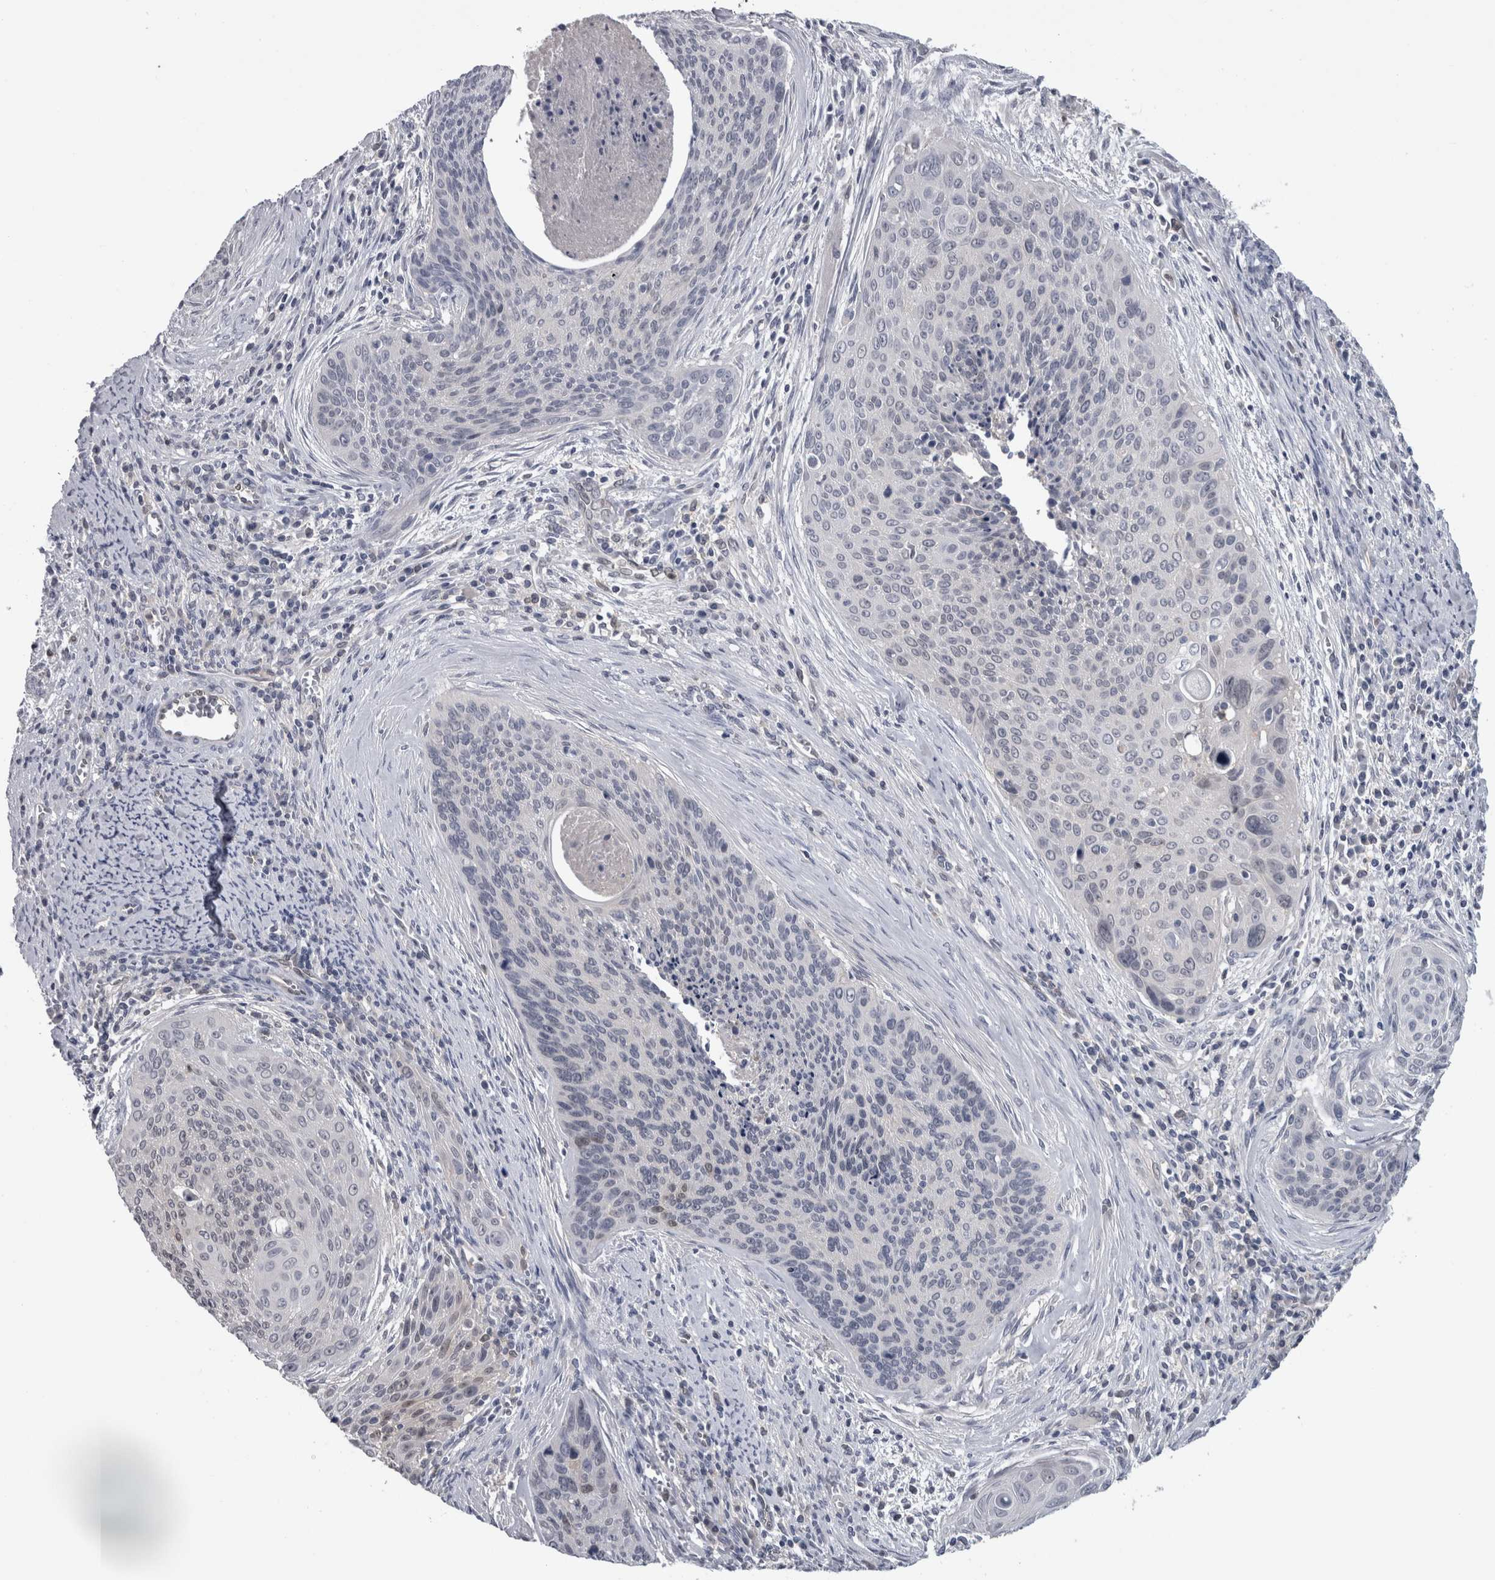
{"staining": {"intensity": "negative", "quantity": "none", "location": "none"}, "tissue": "cervical cancer", "cell_type": "Tumor cells", "image_type": "cancer", "snomed": [{"axis": "morphology", "description": "Squamous cell carcinoma, NOS"}, {"axis": "topography", "description": "Cervix"}], "caption": "IHC of human cervical cancer (squamous cell carcinoma) displays no positivity in tumor cells.", "gene": "NAPRT", "patient": {"sex": "female", "age": 55}}